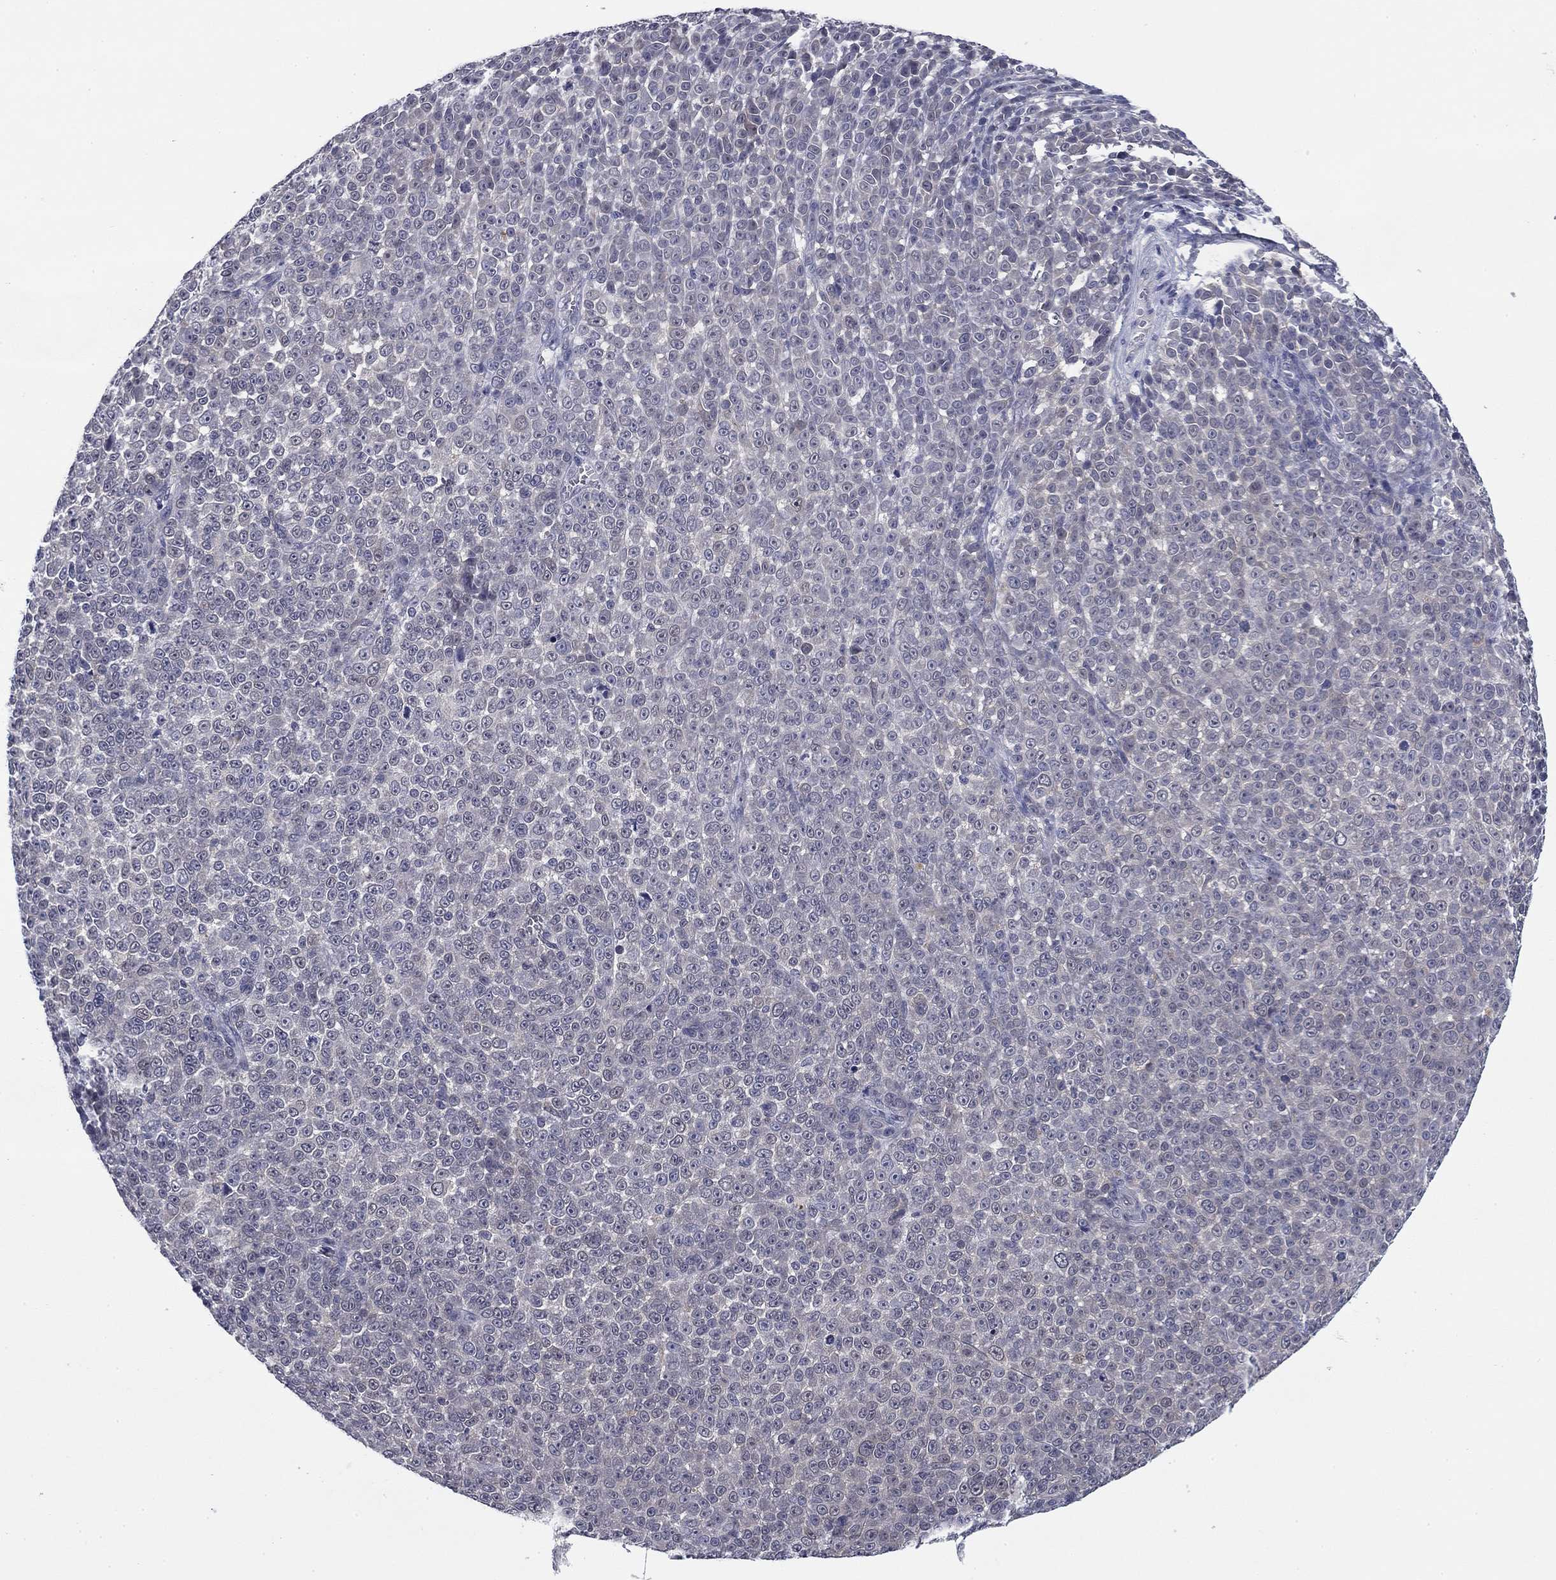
{"staining": {"intensity": "negative", "quantity": "none", "location": "none"}, "tissue": "melanoma", "cell_type": "Tumor cells", "image_type": "cancer", "snomed": [{"axis": "morphology", "description": "Malignant melanoma, NOS"}, {"axis": "topography", "description": "Skin"}], "caption": "Tumor cells are negative for protein expression in human malignant melanoma.", "gene": "REXO5", "patient": {"sex": "female", "age": 95}}